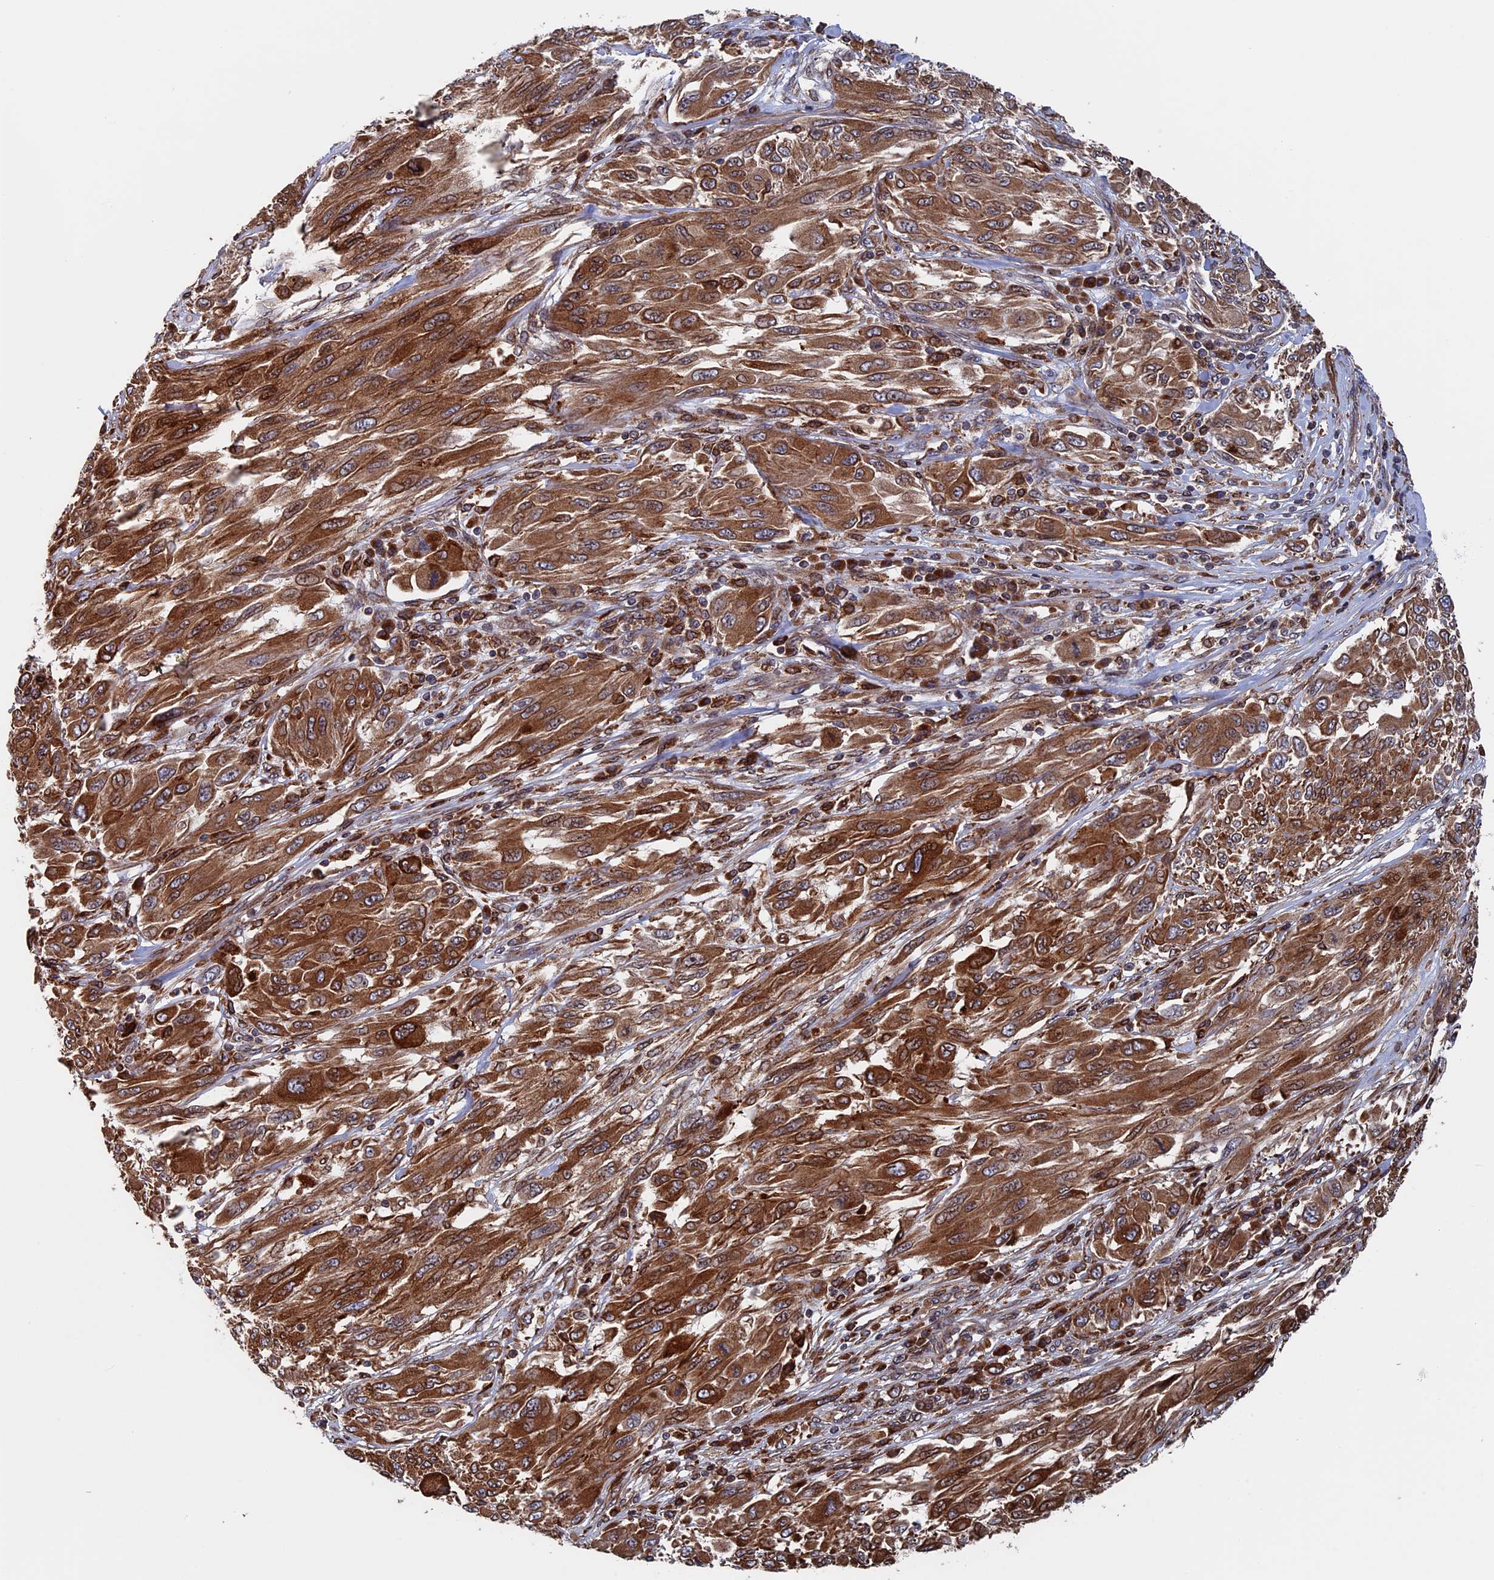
{"staining": {"intensity": "strong", "quantity": ">75%", "location": "cytoplasmic/membranous"}, "tissue": "melanoma", "cell_type": "Tumor cells", "image_type": "cancer", "snomed": [{"axis": "morphology", "description": "Malignant melanoma, NOS"}, {"axis": "topography", "description": "Skin"}], "caption": "Immunohistochemical staining of human malignant melanoma displays high levels of strong cytoplasmic/membranous positivity in about >75% of tumor cells. (DAB = brown stain, brightfield microscopy at high magnification).", "gene": "RPUSD1", "patient": {"sex": "female", "age": 91}}